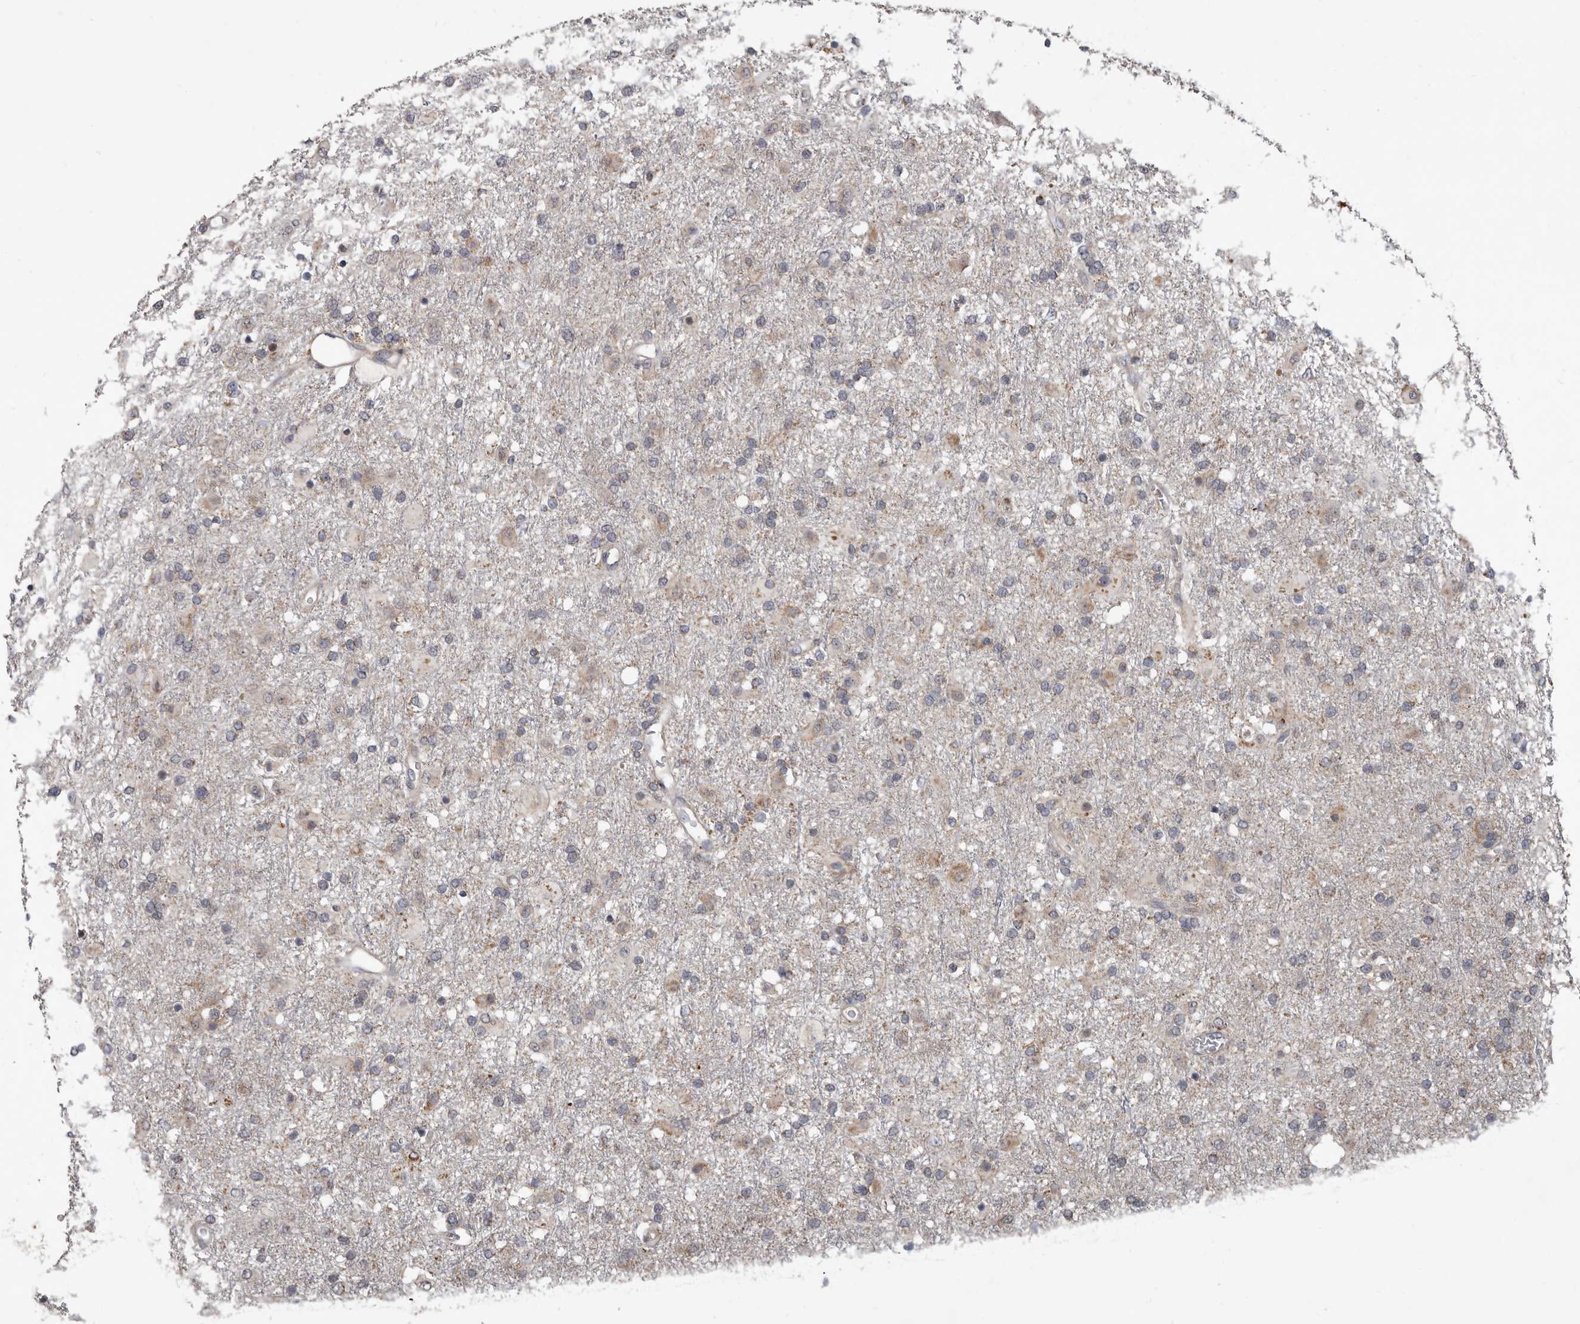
{"staining": {"intensity": "weak", "quantity": "<25%", "location": "cytoplasmic/membranous"}, "tissue": "glioma", "cell_type": "Tumor cells", "image_type": "cancer", "snomed": [{"axis": "morphology", "description": "Glioma, malignant, Low grade"}, {"axis": "topography", "description": "Brain"}], "caption": "Micrograph shows no protein staining in tumor cells of glioma tissue.", "gene": "FGFR4", "patient": {"sex": "male", "age": 65}}